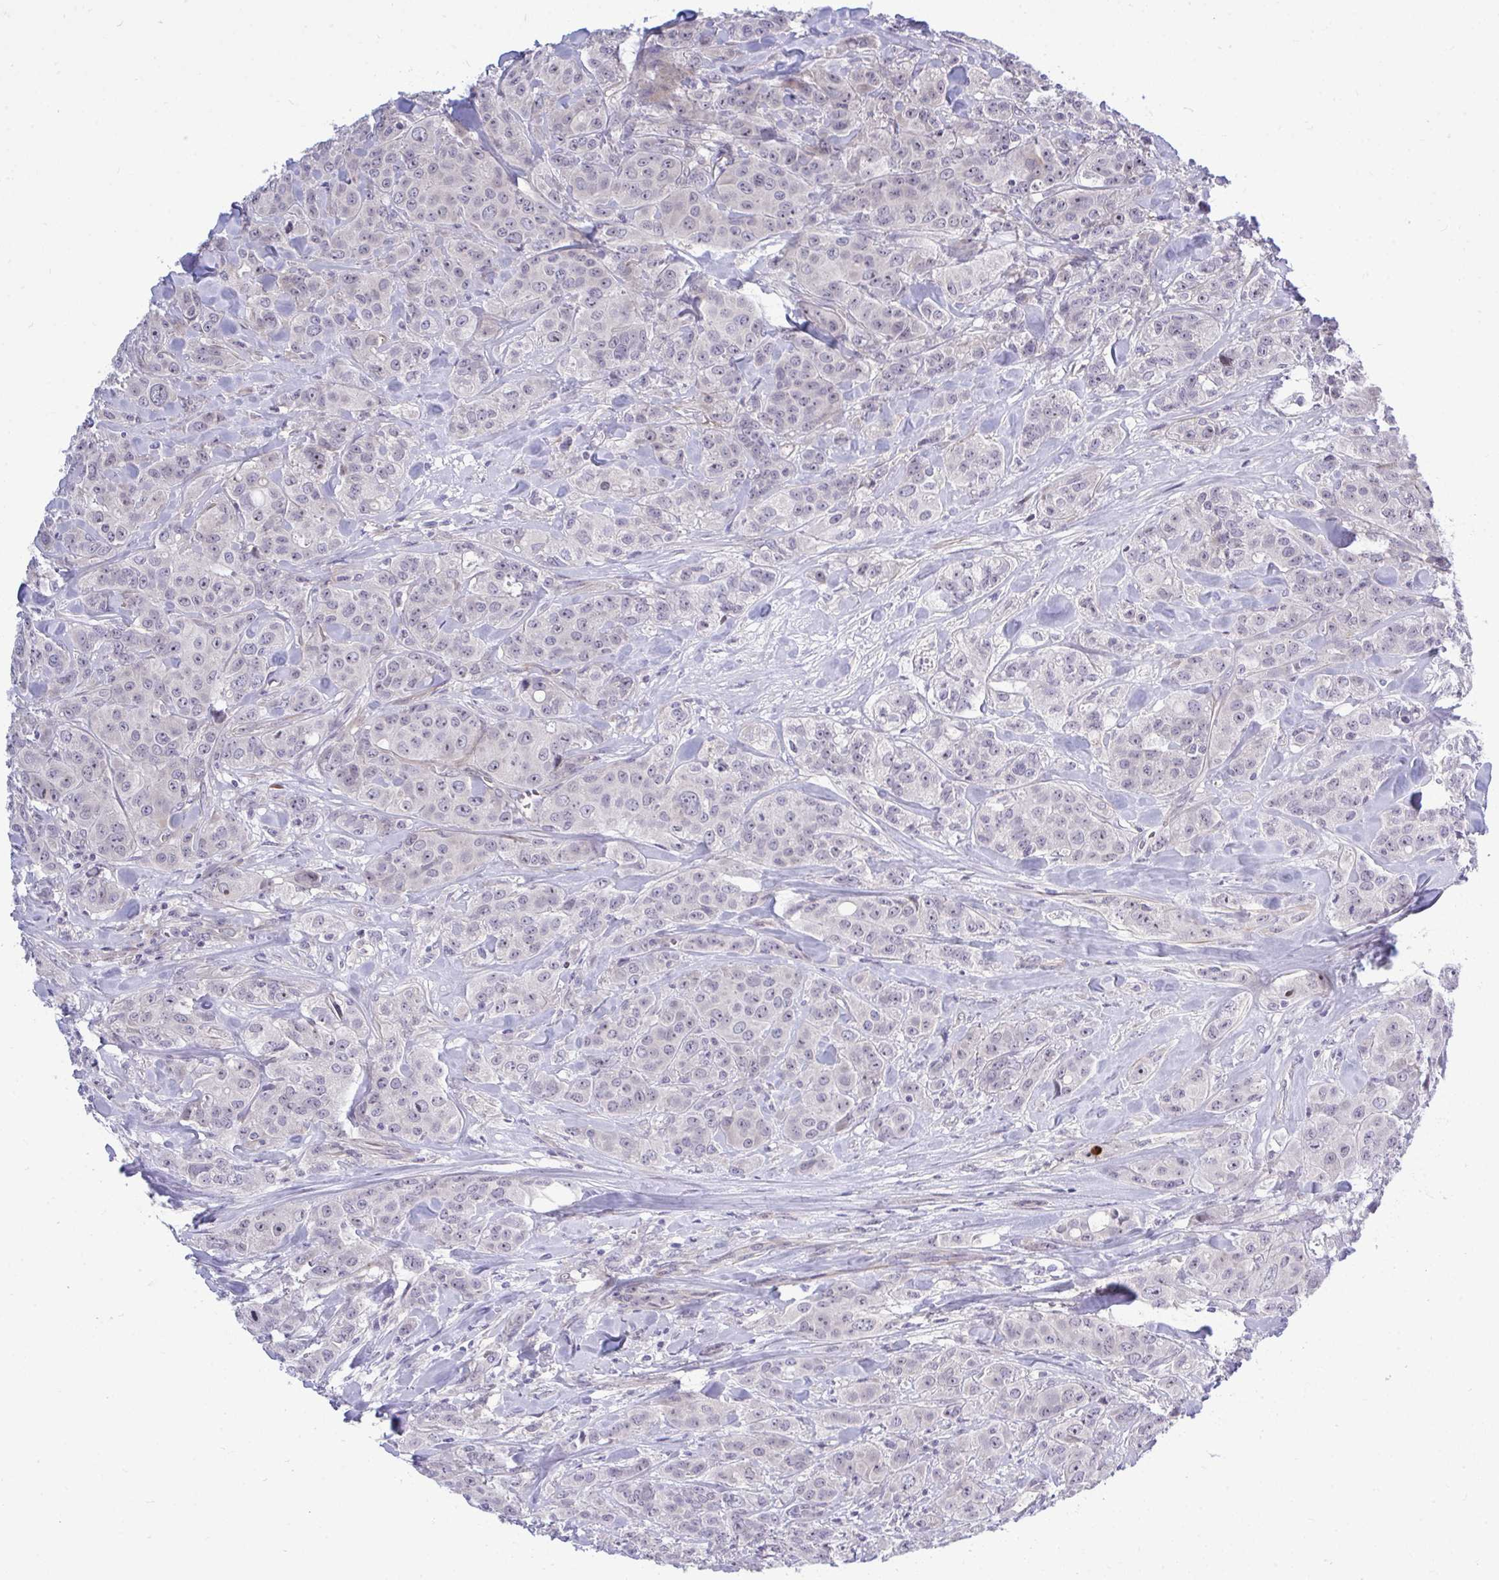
{"staining": {"intensity": "weak", "quantity": "<25%", "location": "nuclear"}, "tissue": "breast cancer", "cell_type": "Tumor cells", "image_type": "cancer", "snomed": [{"axis": "morphology", "description": "Normal tissue, NOS"}, {"axis": "morphology", "description": "Duct carcinoma"}, {"axis": "topography", "description": "Breast"}], "caption": "This is a photomicrograph of immunohistochemistry staining of breast cancer, which shows no positivity in tumor cells.", "gene": "HMBOX1", "patient": {"sex": "female", "age": 43}}